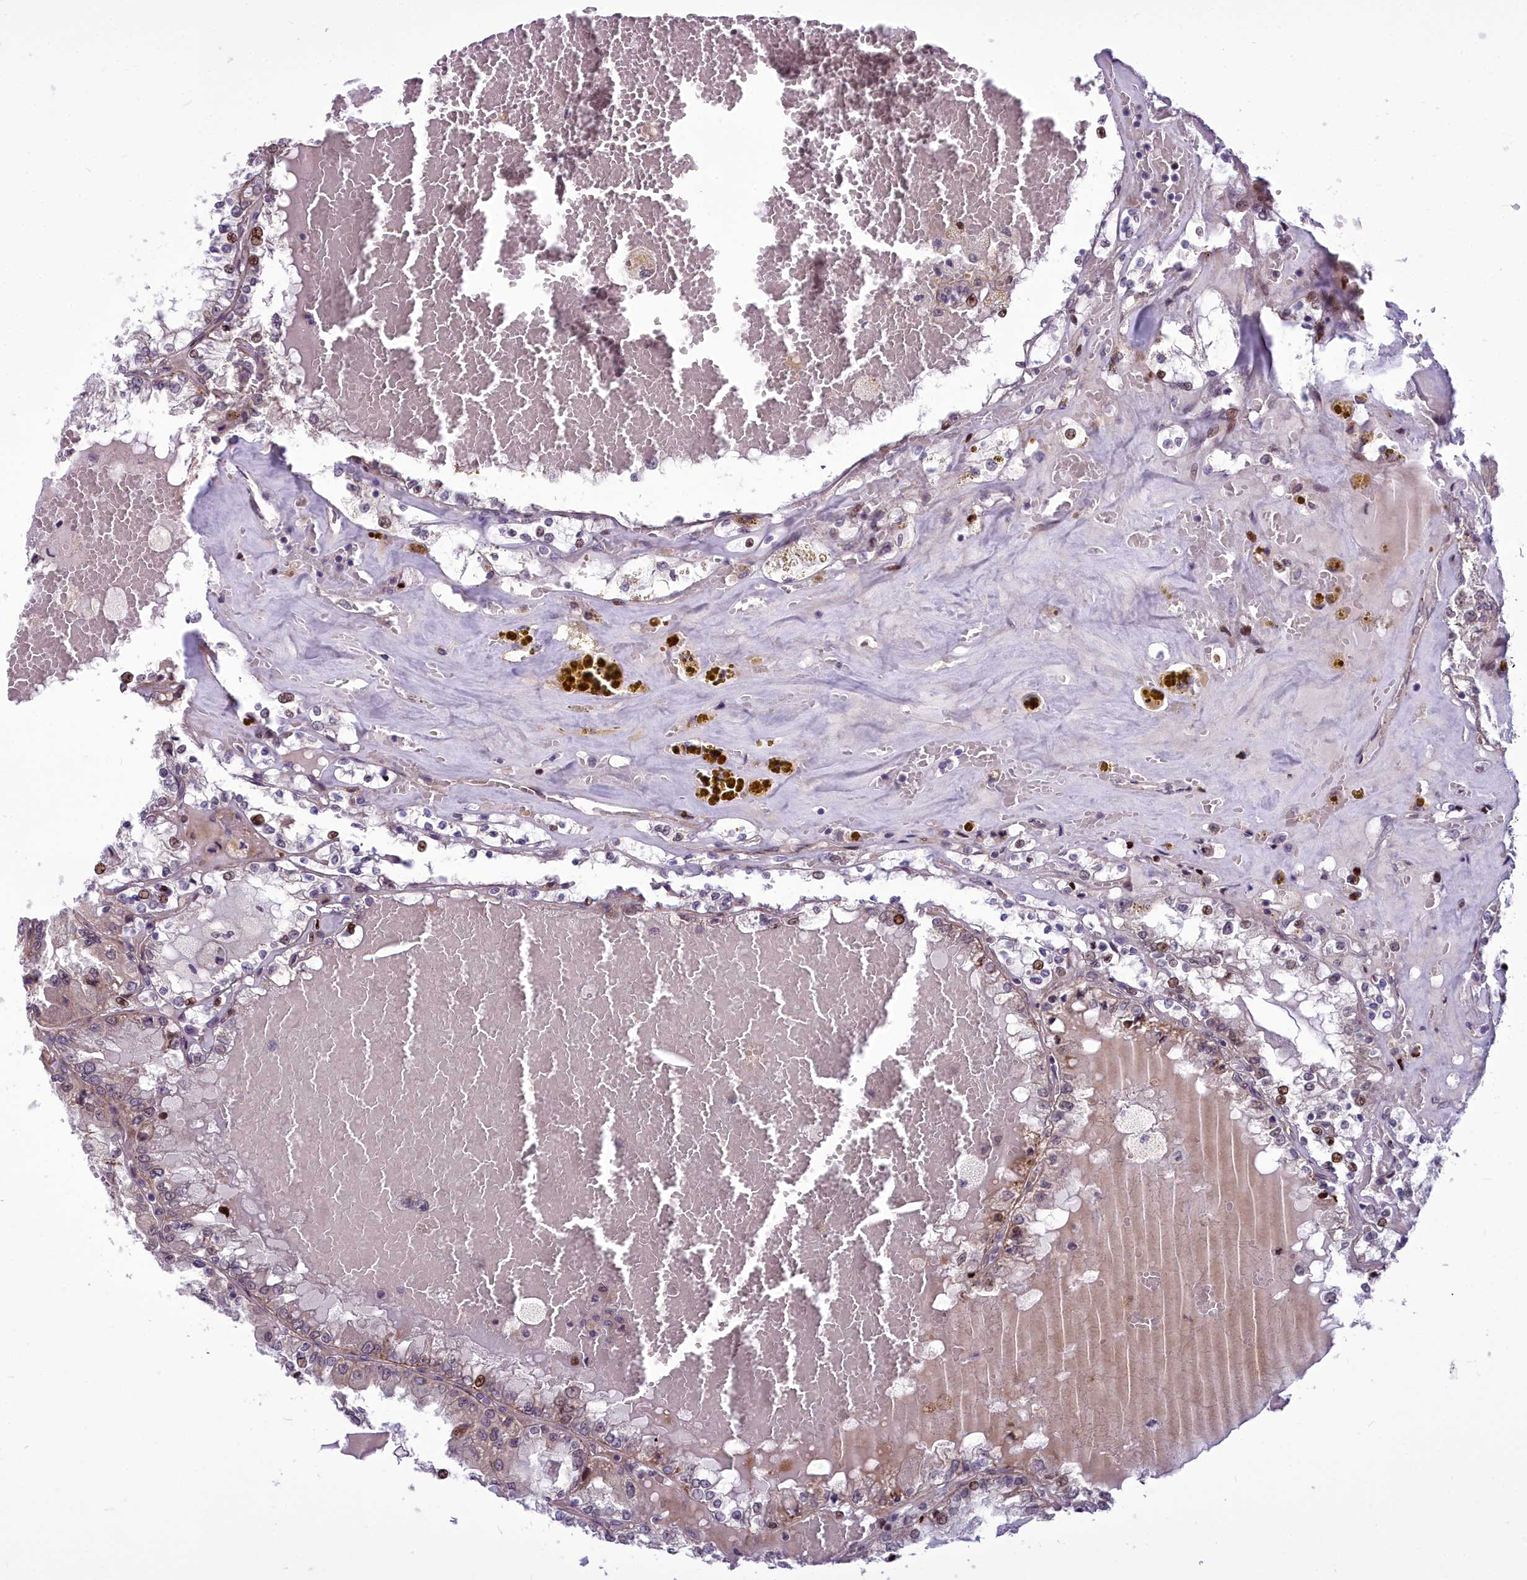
{"staining": {"intensity": "moderate", "quantity": "<25%", "location": "nuclear"}, "tissue": "renal cancer", "cell_type": "Tumor cells", "image_type": "cancer", "snomed": [{"axis": "morphology", "description": "Adenocarcinoma, NOS"}, {"axis": "topography", "description": "Kidney"}], "caption": "The immunohistochemical stain highlights moderate nuclear positivity in tumor cells of adenocarcinoma (renal) tissue. (brown staining indicates protein expression, while blue staining denotes nuclei).", "gene": "AP1M1", "patient": {"sex": "female", "age": 56}}